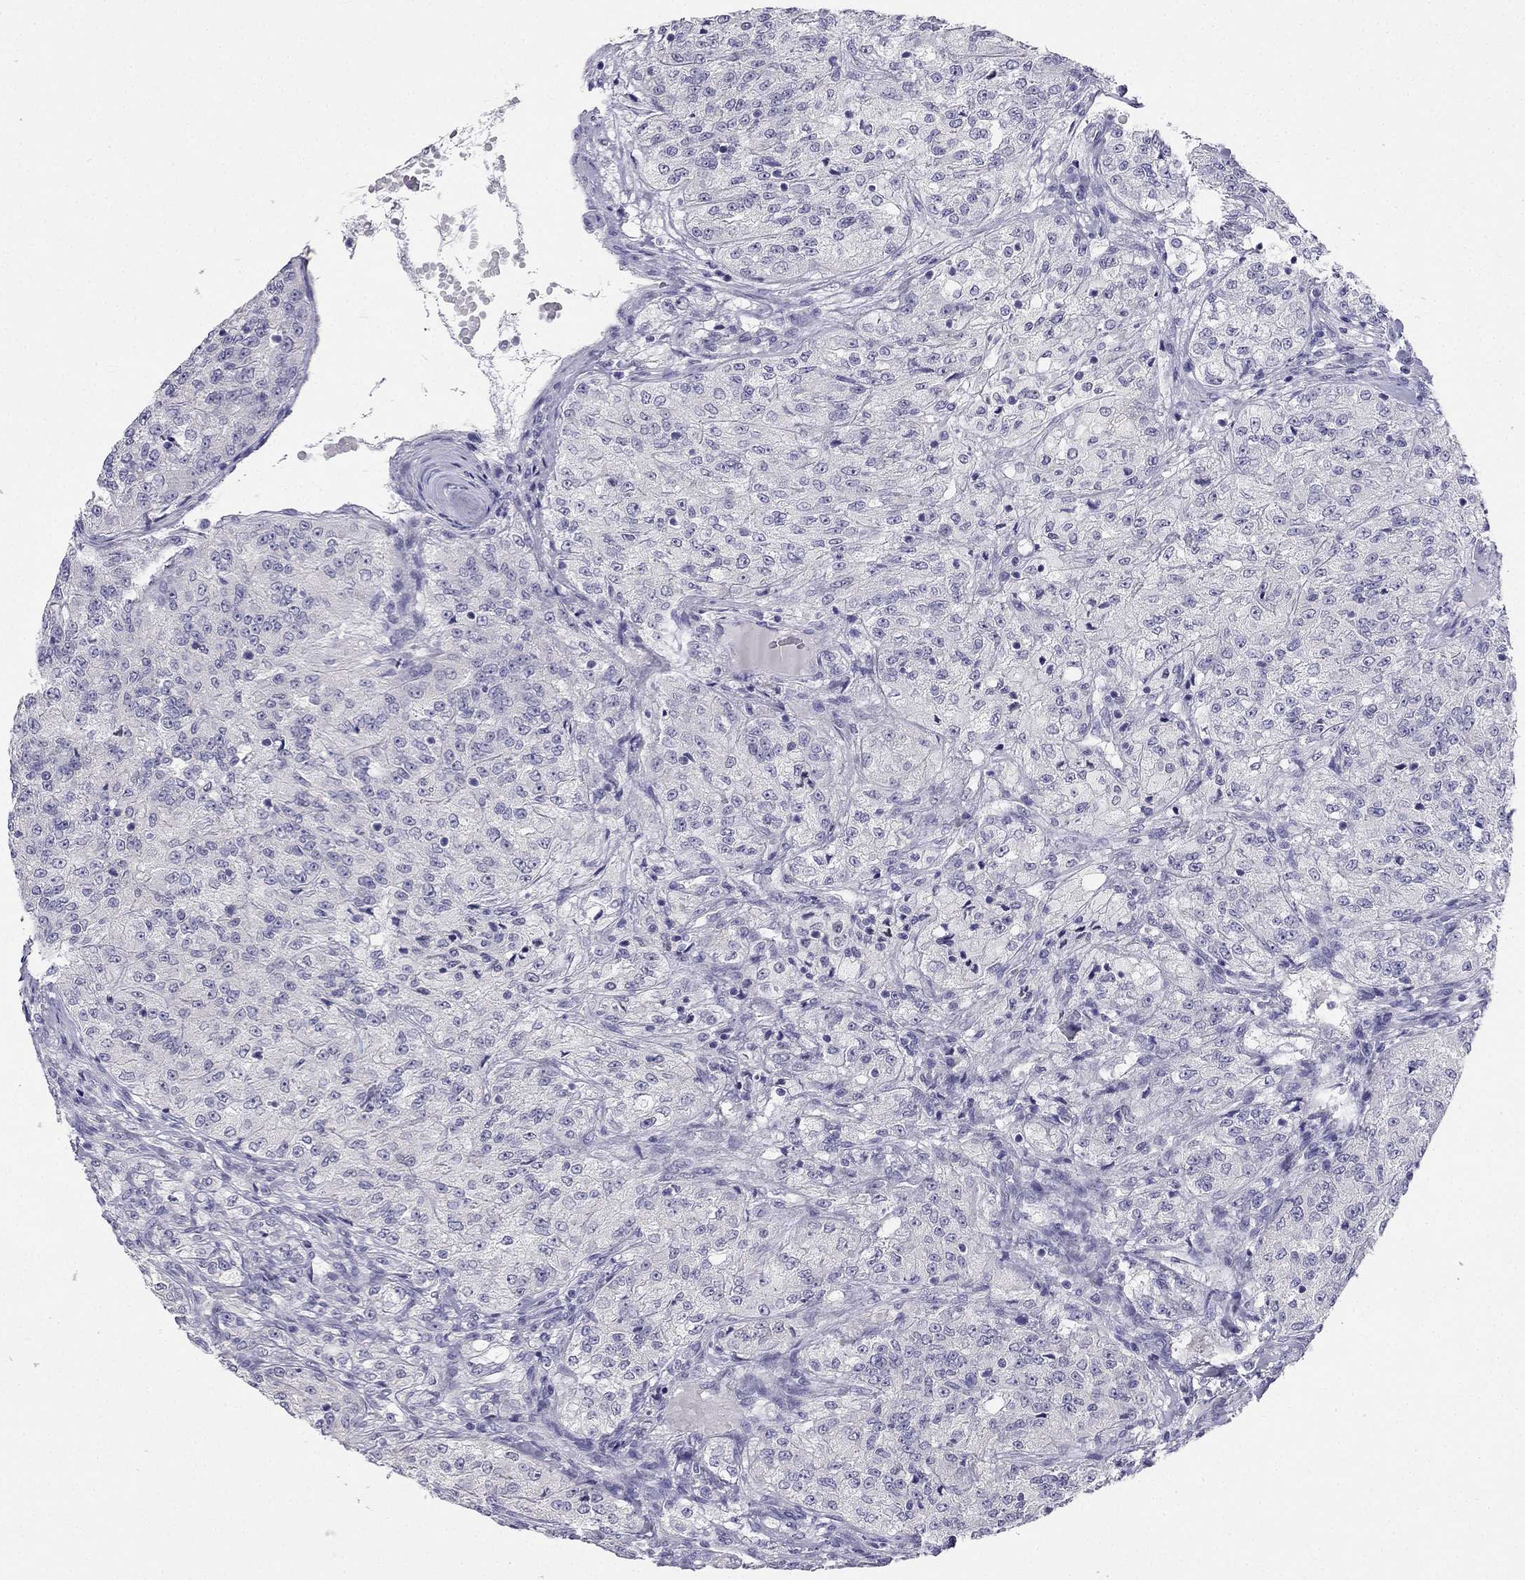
{"staining": {"intensity": "negative", "quantity": "none", "location": "none"}, "tissue": "renal cancer", "cell_type": "Tumor cells", "image_type": "cancer", "snomed": [{"axis": "morphology", "description": "Adenocarcinoma, NOS"}, {"axis": "topography", "description": "Kidney"}], "caption": "Tumor cells are negative for protein expression in human renal cancer (adenocarcinoma). (Stains: DAB IHC with hematoxylin counter stain, Microscopy: brightfield microscopy at high magnification).", "gene": "C16orf89", "patient": {"sex": "female", "age": 63}}